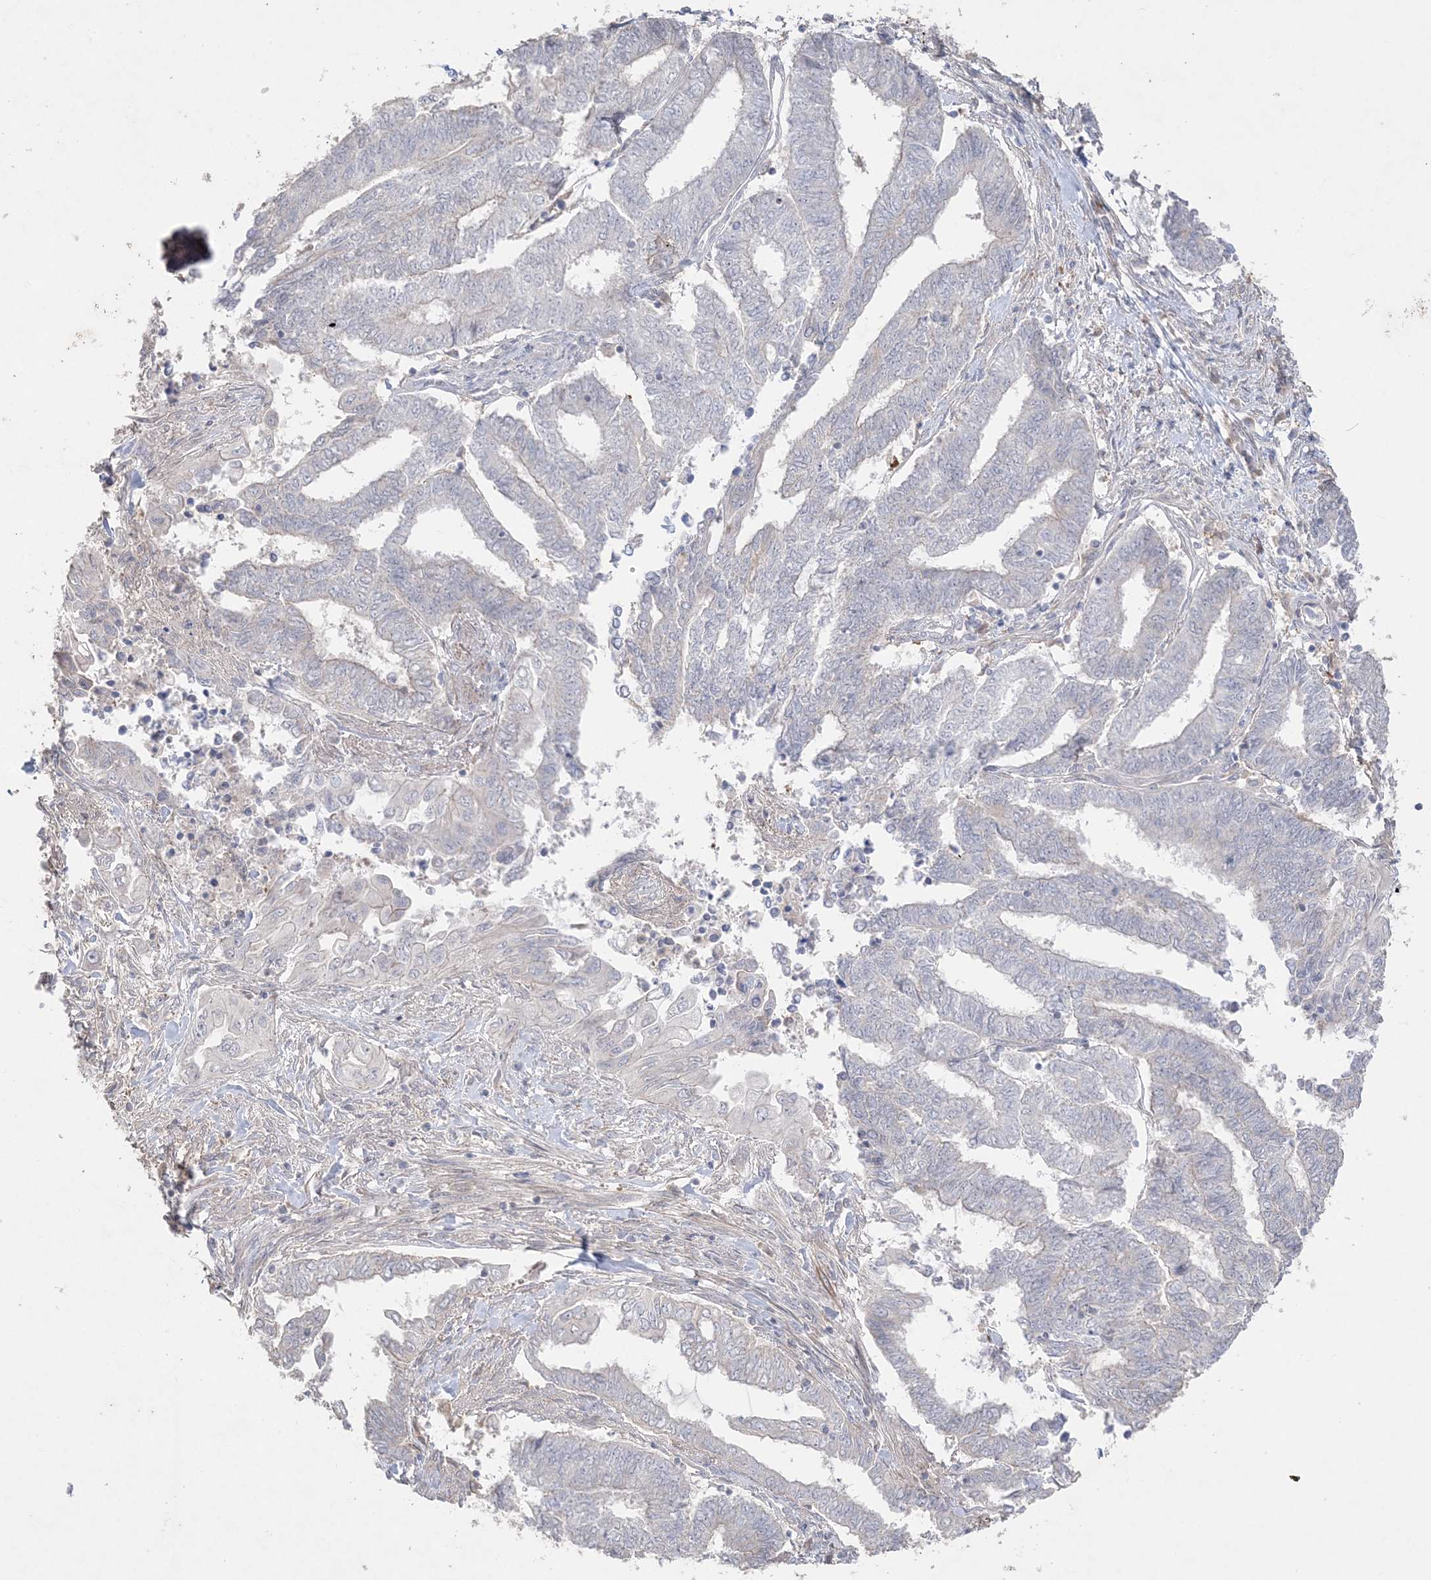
{"staining": {"intensity": "negative", "quantity": "none", "location": "none"}, "tissue": "endometrial cancer", "cell_type": "Tumor cells", "image_type": "cancer", "snomed": [{"axis": "morphology", "description": "Adenocarcinoma, NOS"}, {"axis": "topography", "description": "Uterus"}, {"axis": "topography", "description": "Endometrium"}], "caption": "High power microscopy micrograph of an IHC histopathology image of endometrial adenocarcinoma, revealing no significant expression in tumor cells.", "gene": "SH3BP4", "patient": {"sex": "female", "age": 70}}